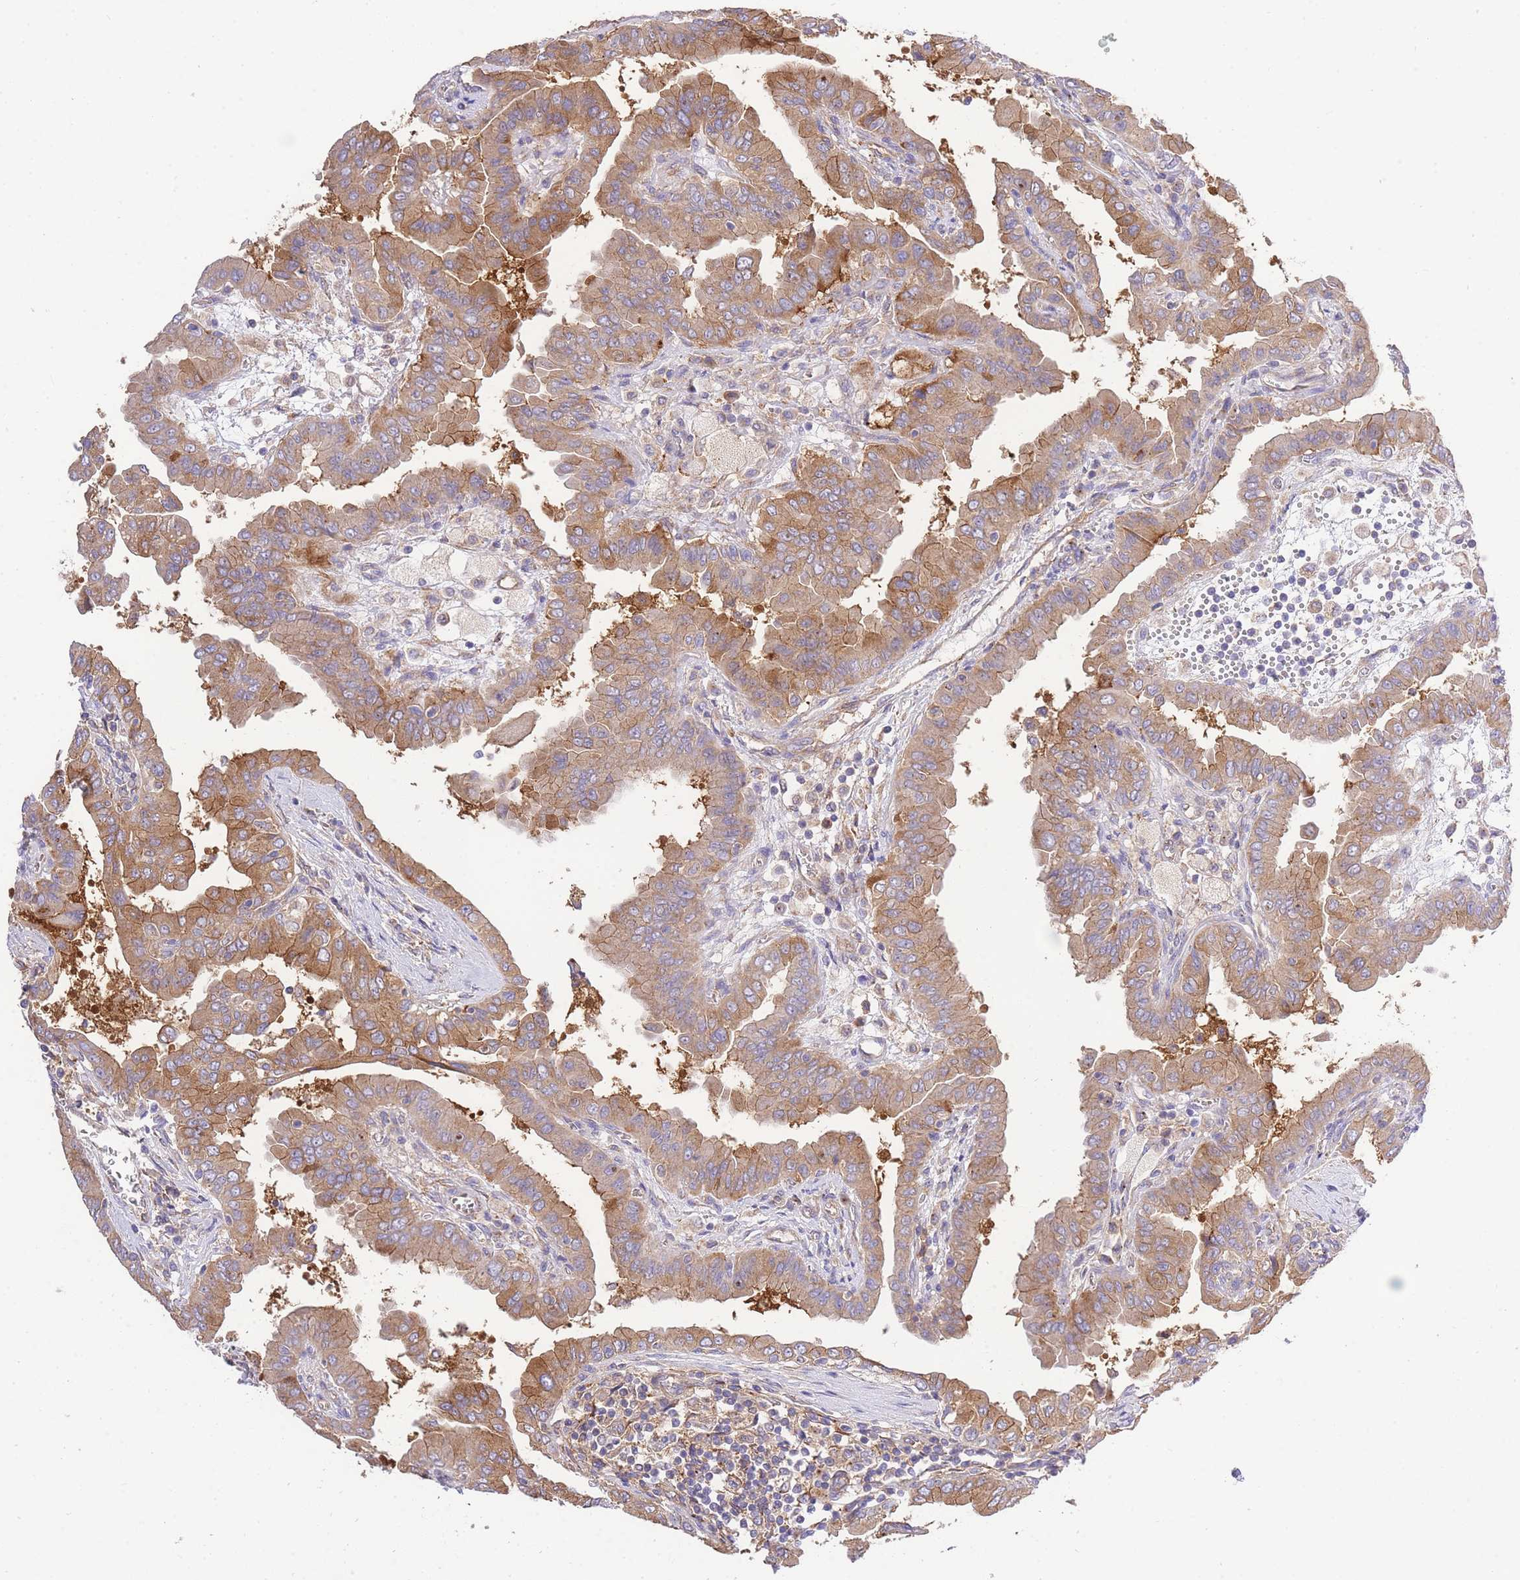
{"staining": {"intensity": "moderate", "quantity": "25%-75%", "location": "cytoplasmic/membranous"}, "tissue": "thyroid cancer", "cell_type": "Tumor cells", "image_type": "cancer", "snomed": [{"axis": "morphology", "description": "Follicular adenoma carcinoma, NOS"}, {"axis": "topography", "description": "Thyroid gland"}], "caption": "DAB immunohistochemical staining of human thyroid cancer (follicular adenoma carcinoma) displays moderate cytoplasmic/membranous protein staining in about 25%-75% of tumor cells.", "gene": "INSYN2B", "patient": {"sex": "male", "age": 75}}